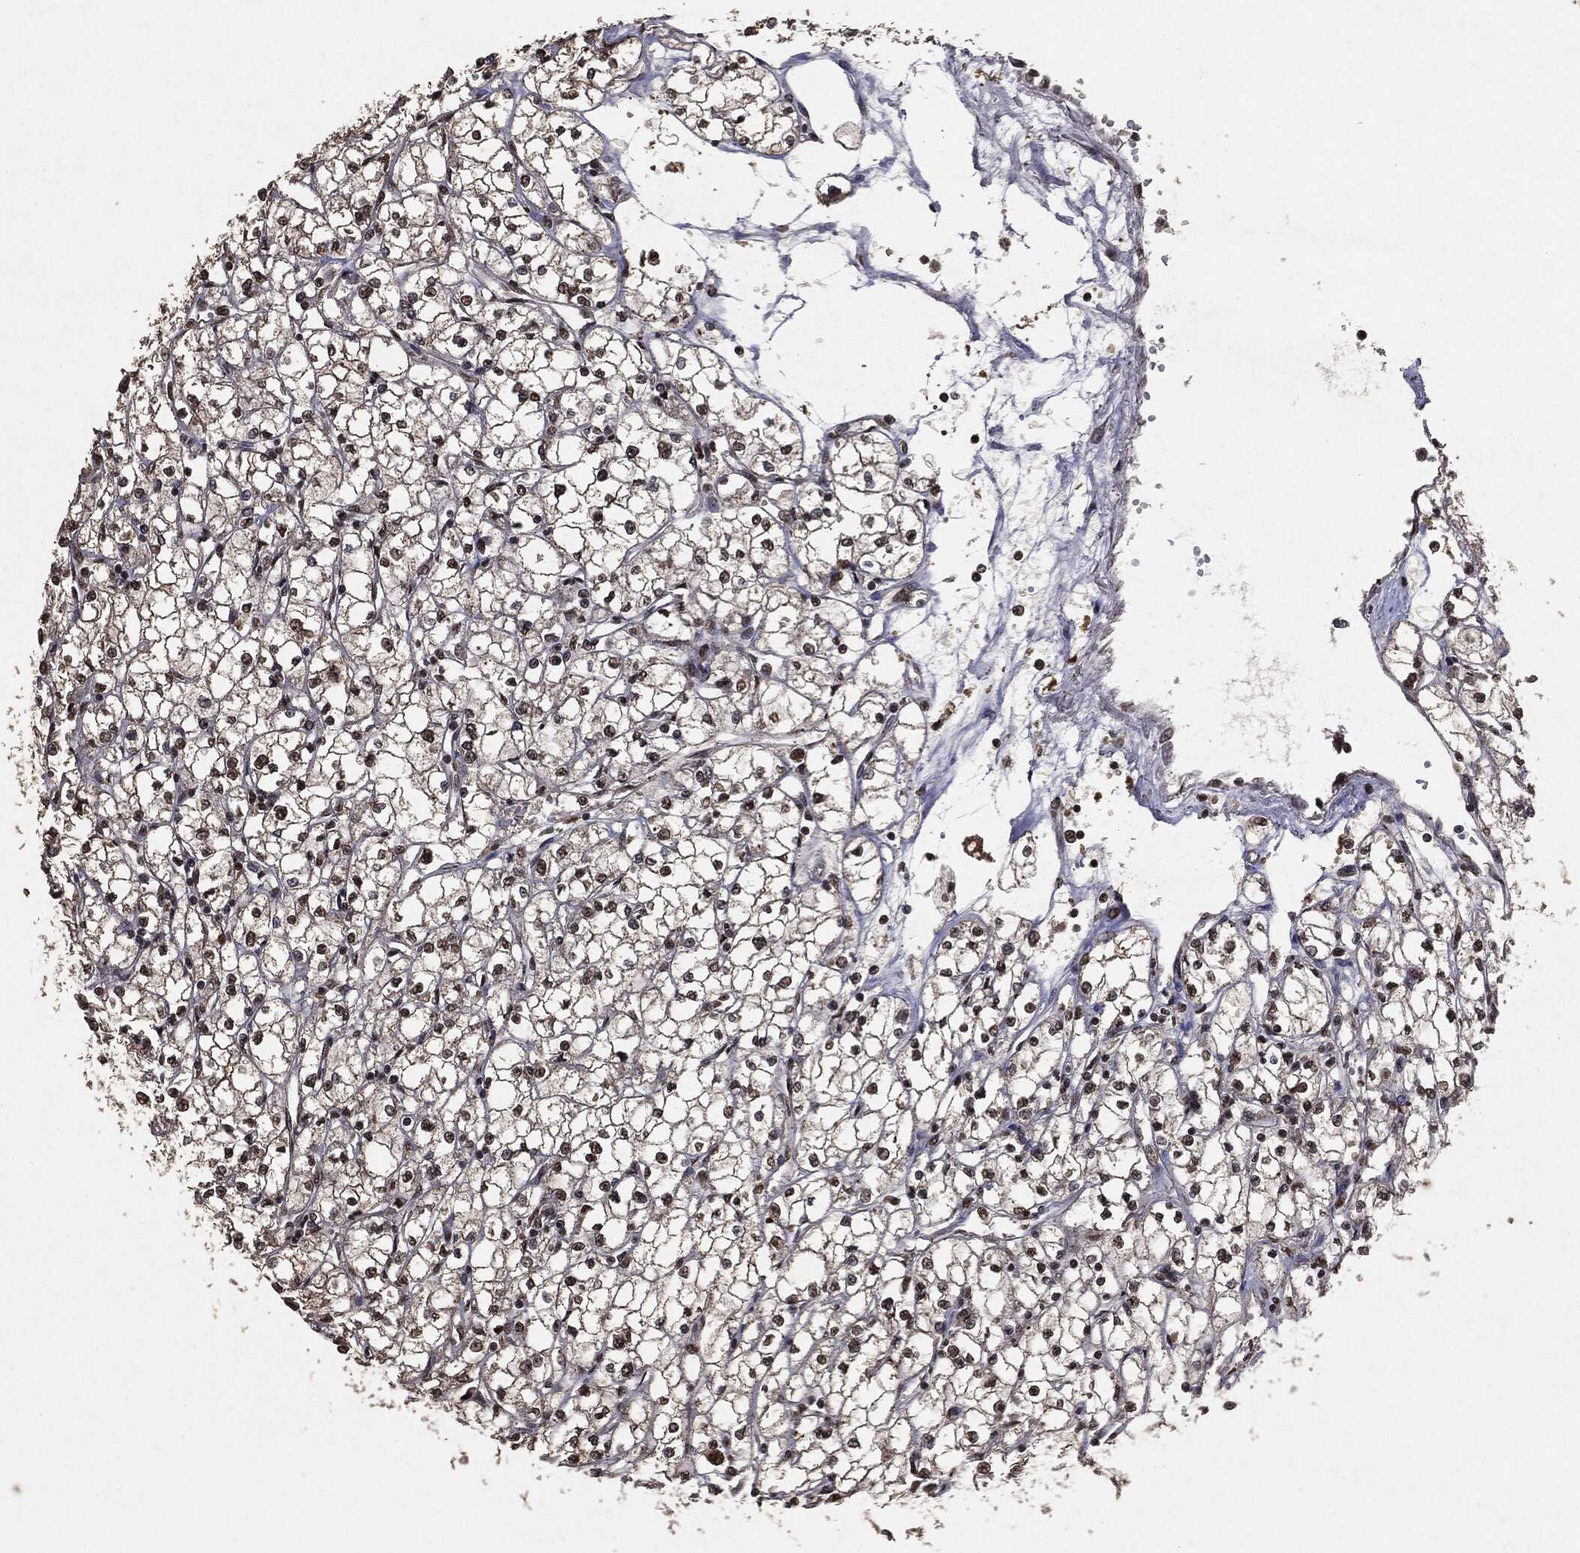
{"staining": {"intensity": "weak", "quantity": "25%-75%", "location": "nuclear"}, "tissue": "renal cancer", "cell_type": "Tumor cells", "image_type": "cancer", "snomed": [{"axis": "morphology", "description": "Adenocarcinoma, NOS"}, {"axis": "topography", "description": "Kidney"}], "caption": "There is low levels of weak nuclear positivity in tumor cells of renal cancer, as demonstrated by immunohistochemical staining (brown color).", "gene": "RAD18", "patient": {"sex": "male", "age": 67}}